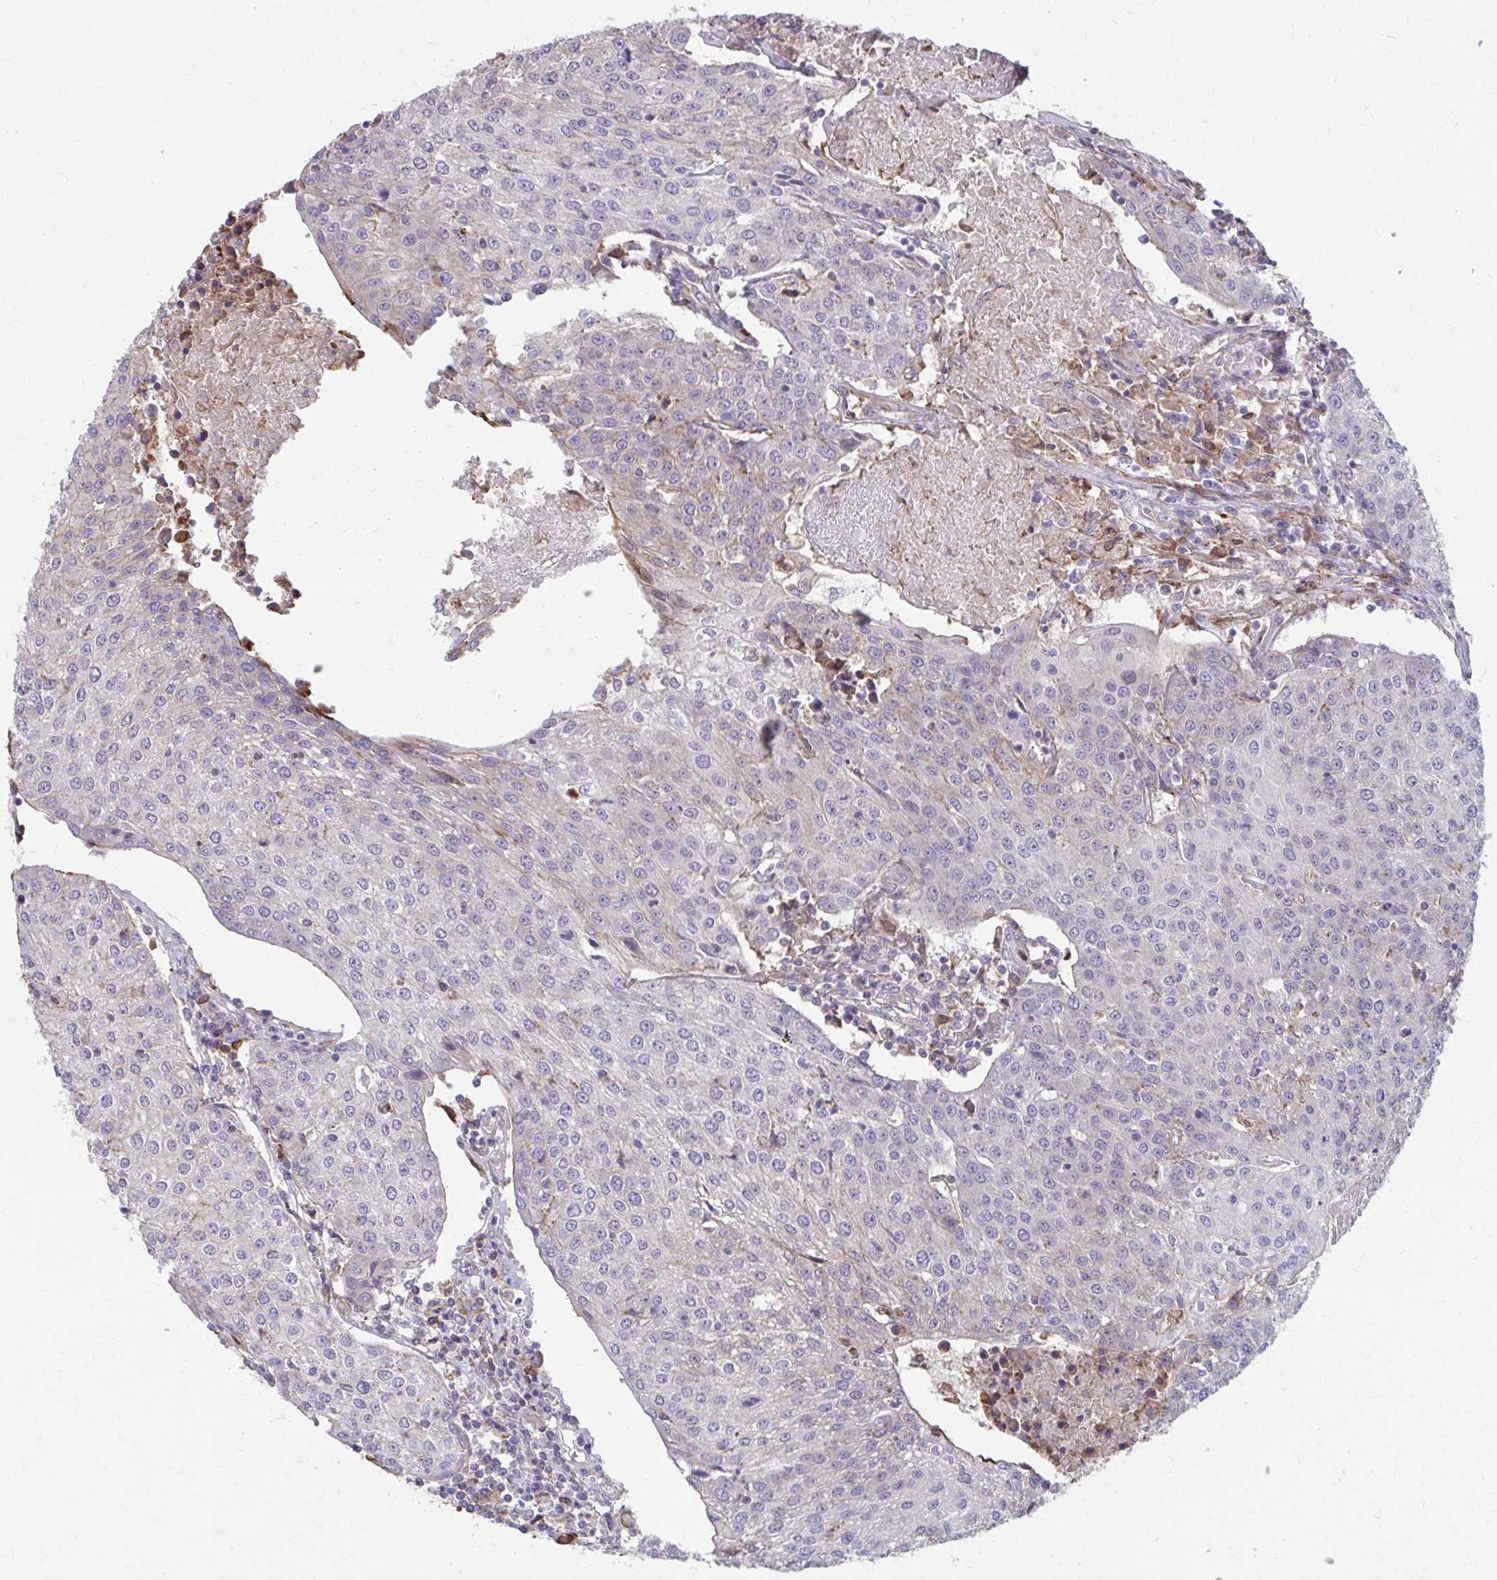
{"staining": {"intensity": "negative", "quantity": "none", "location": "none"}, "tissue": "urothelial cancer", "cell_type": "Tumor cells", "image_type": "cancer", "snomed": [{"axis": "morphology", "description": "Urothelial carcinoma, High grade"}, {"axis": "topography", "description": "Urinary bladder"}], "caption": "Photomicrograph shows no significant protein staining in tumor cells of high-grade urothelial carcinoma. (Brightfield microscopy of DAB (3,3'-diaminobenzidine) IHC at high magnification).", "gene": "MMP14", "patient": {"sex": "female", "age": 85}}